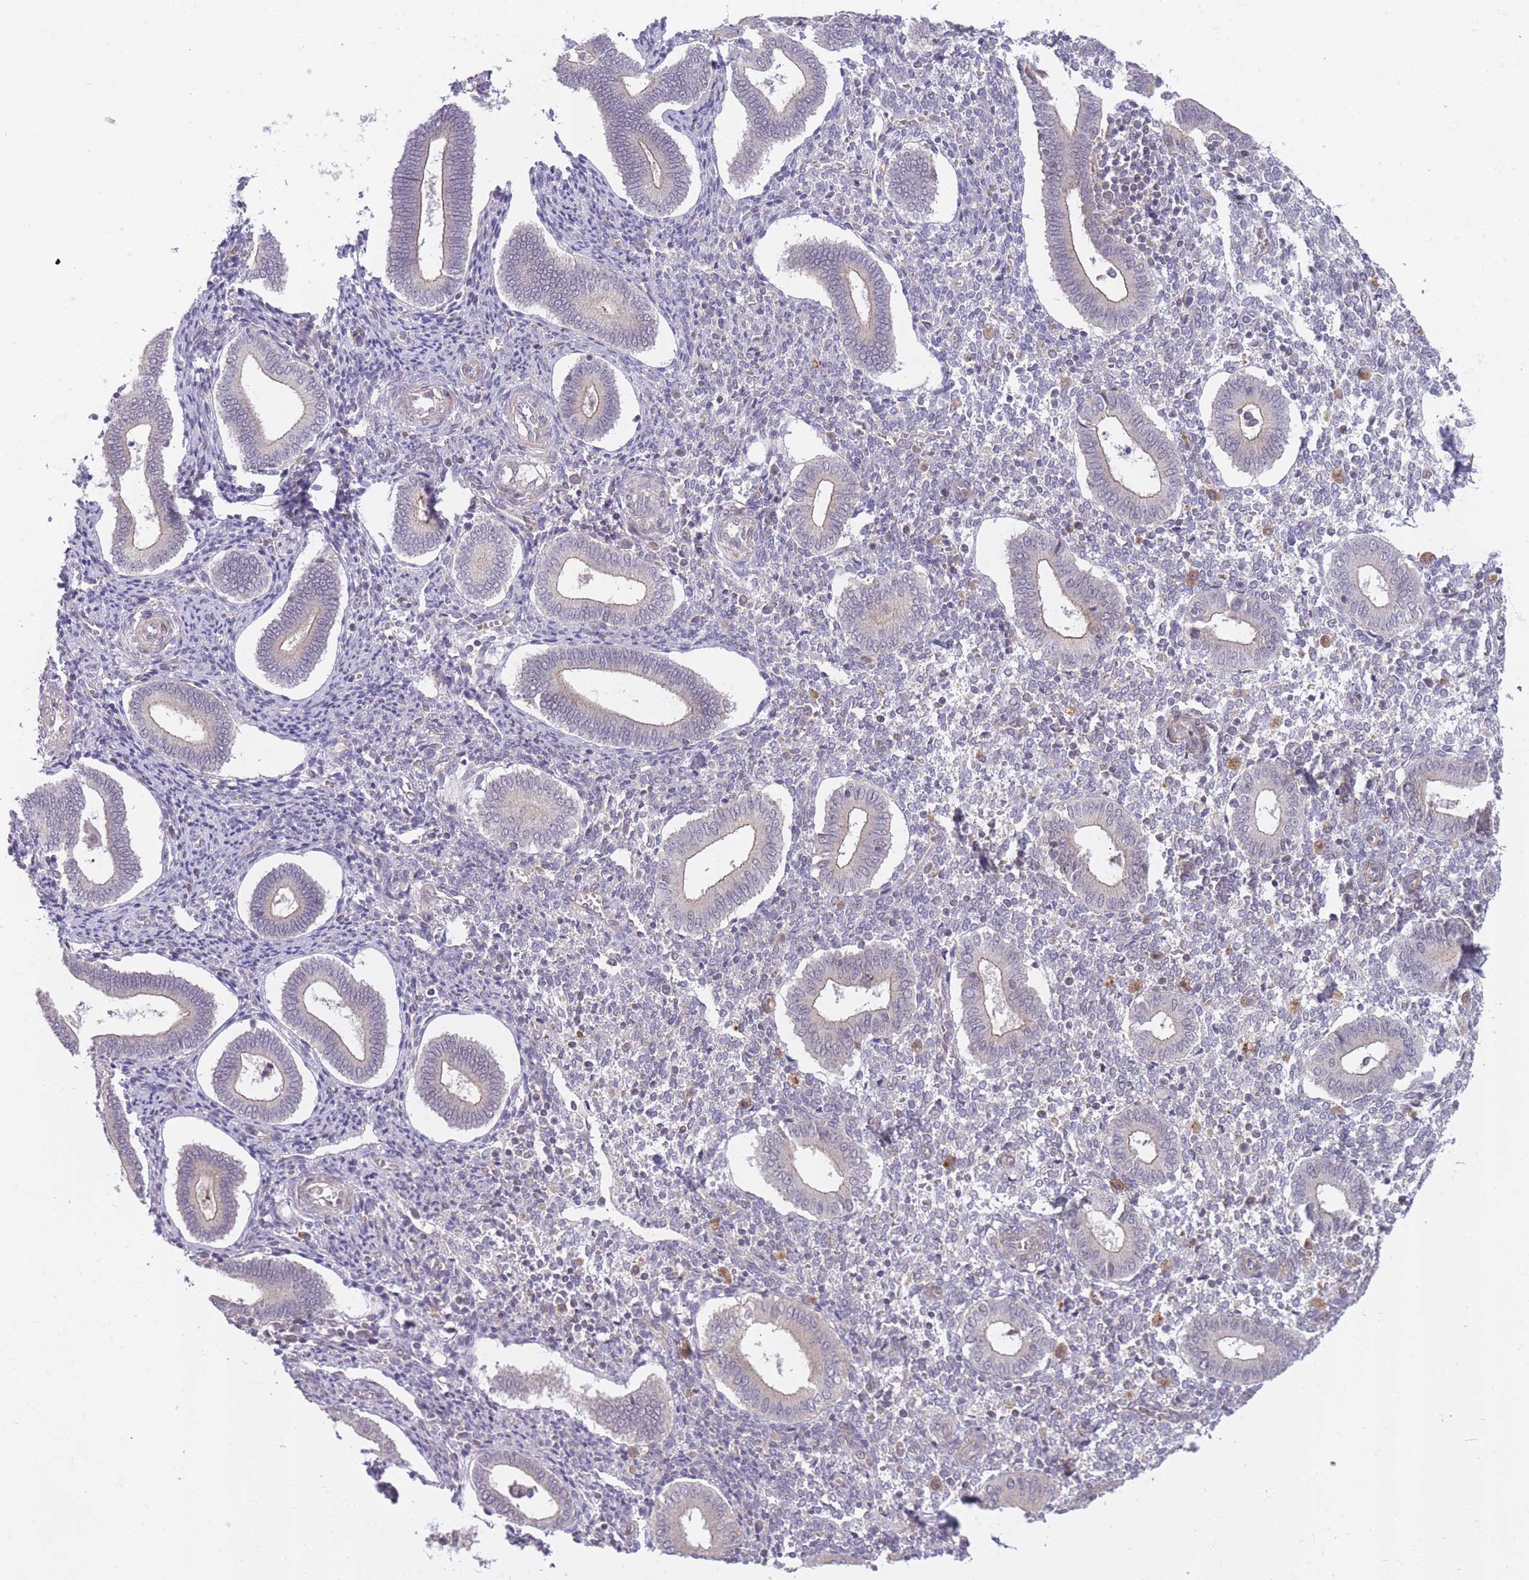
{"staining": {"intensity": "negative", "quantity": "none", "location": "none"}, "tissue": "endometrium", "cell_type": "Cells in endometrial stroma", "image_type": "normal", "snomed": [{"axis": "morphology", "description": "Normal tissue, NOS"}, {"axis": "topography", "description": "Endometrium"}], "caption": "Immunohistochemistry of normal endometrium reveals no staining in cells in endometrial stroma.", "gene": "FUT3", "patient": {"sex": "female", "age": 44}}